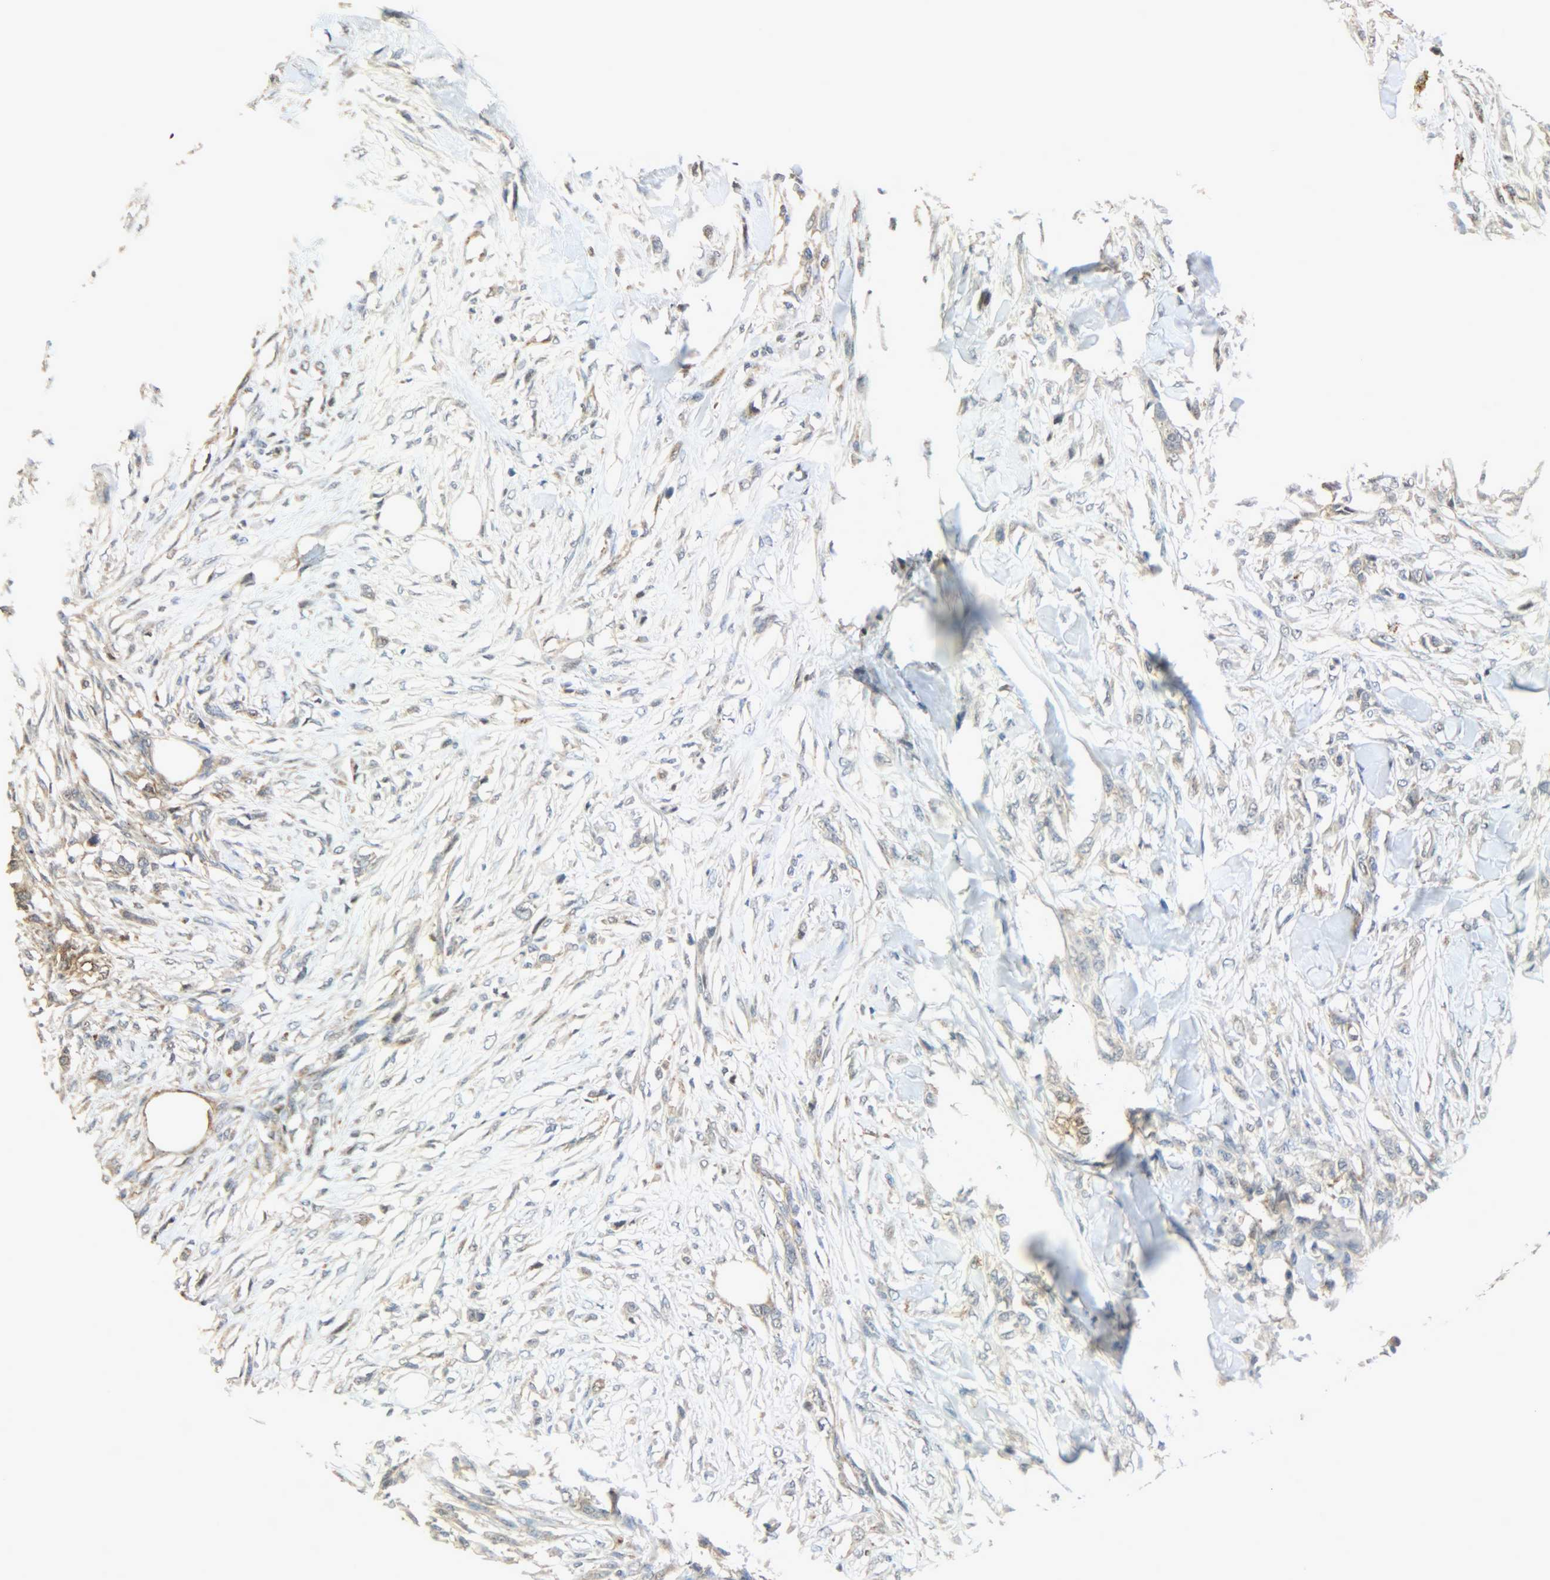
{"staining": {"intensity": "weak", "quantity": "25%-75%", "location": "cytoplasmic/membranous"}, "tissue": "skin cancer", "cell_type": "Tumor cells", "image_type": "cancer", "snomed": [{"axis": "morphology", "description": "Normal tissue, NOS"}, {"axis": "morphology", "description": "Squamous cell carcinoma, NOS"}, {"axis": "topography", "description": "Skin"}], "caption": "A low amount of weak cytoplasmic/membranous staining is seen in approximately 25%-75% of tumor cells in skin cancer (squamous cell carcinoma) tissue.", "gene": "GIT2", "patient": {"sex": "female", "age": 59}}